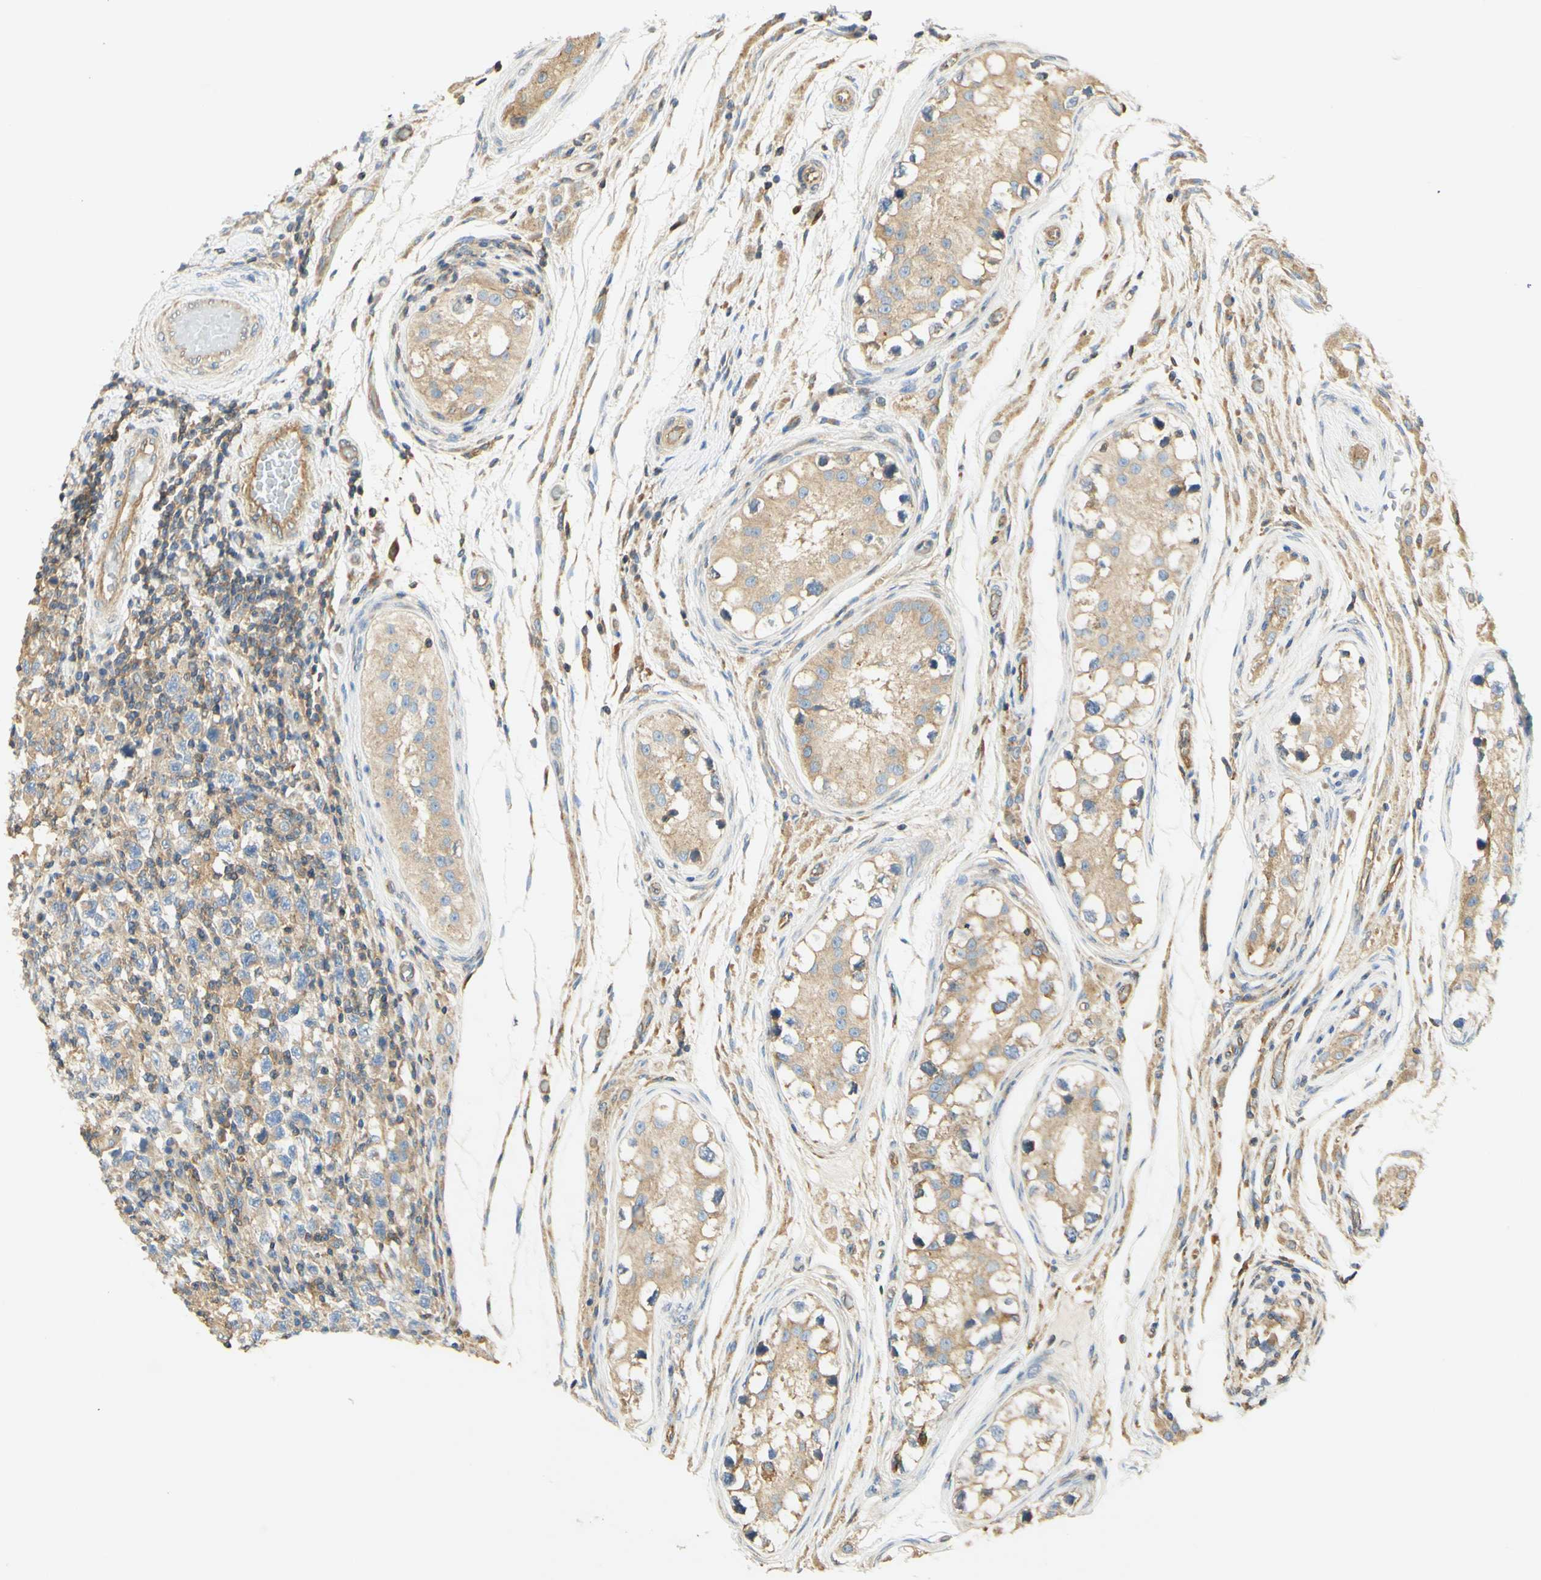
{"staining": {"intensity": "moderate", "quantity": ">75%", "location": "cytoplasmic/membranous"}, "tissue": "testis cancer", "cell_type": "Tumor cells", "image_type": "cancer", "snomed": [{"axis": "morphology", "description": "Carcinoma, Embryonal, NOS"}, {"axis": "topography", "description": "Testis"}], "caption": "Immunohistochemistry (IHC) image of human embryonal carcinoma (testis) stained for a protein (brown), which displays medium levels of moderate cytoplasmic/membranous staining in about >75% of tumor cells.", "gene": "IKBKG", "patient": {"sex": "male", "age": 21}}